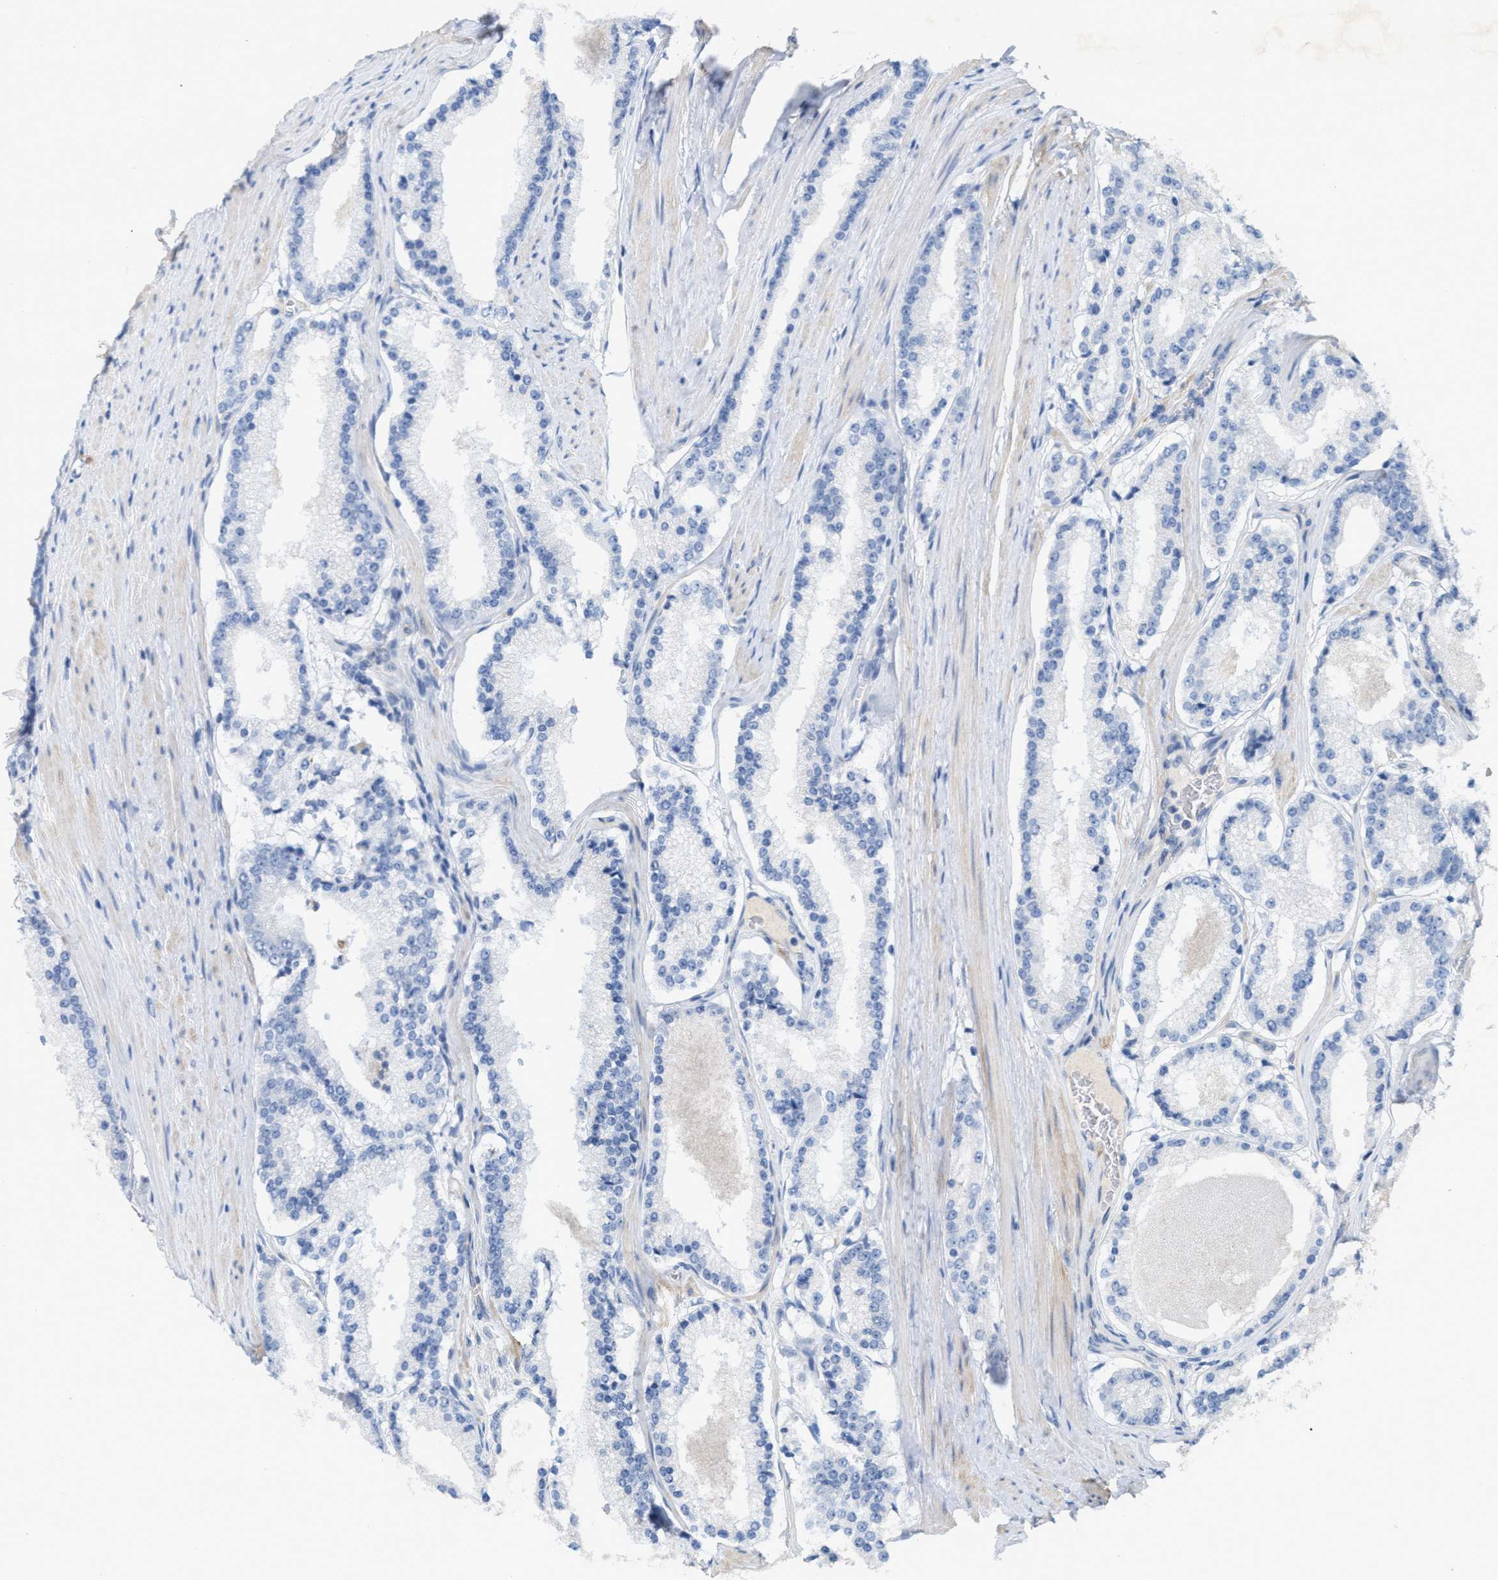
{"staining": {"intensity": "negative", "quantity": "none", "location": "none"}, "tissue": "prostate cancer", "cell_type": "Tumor cells", "image_type": "cancer", "snomed": [{"axis": "morphology", "description": "Adenocarcinoma, Low grade"}, {"axis": "topography", "description": "Prostate"}], "caption": "The image exhibits no staining of tumor cells in prostate cancer. (DAB (3,3'-diaminobenzidine) IHC, high magnification).", "gene": "CPA2", "patient": {"sex": "male", "age": 70}}